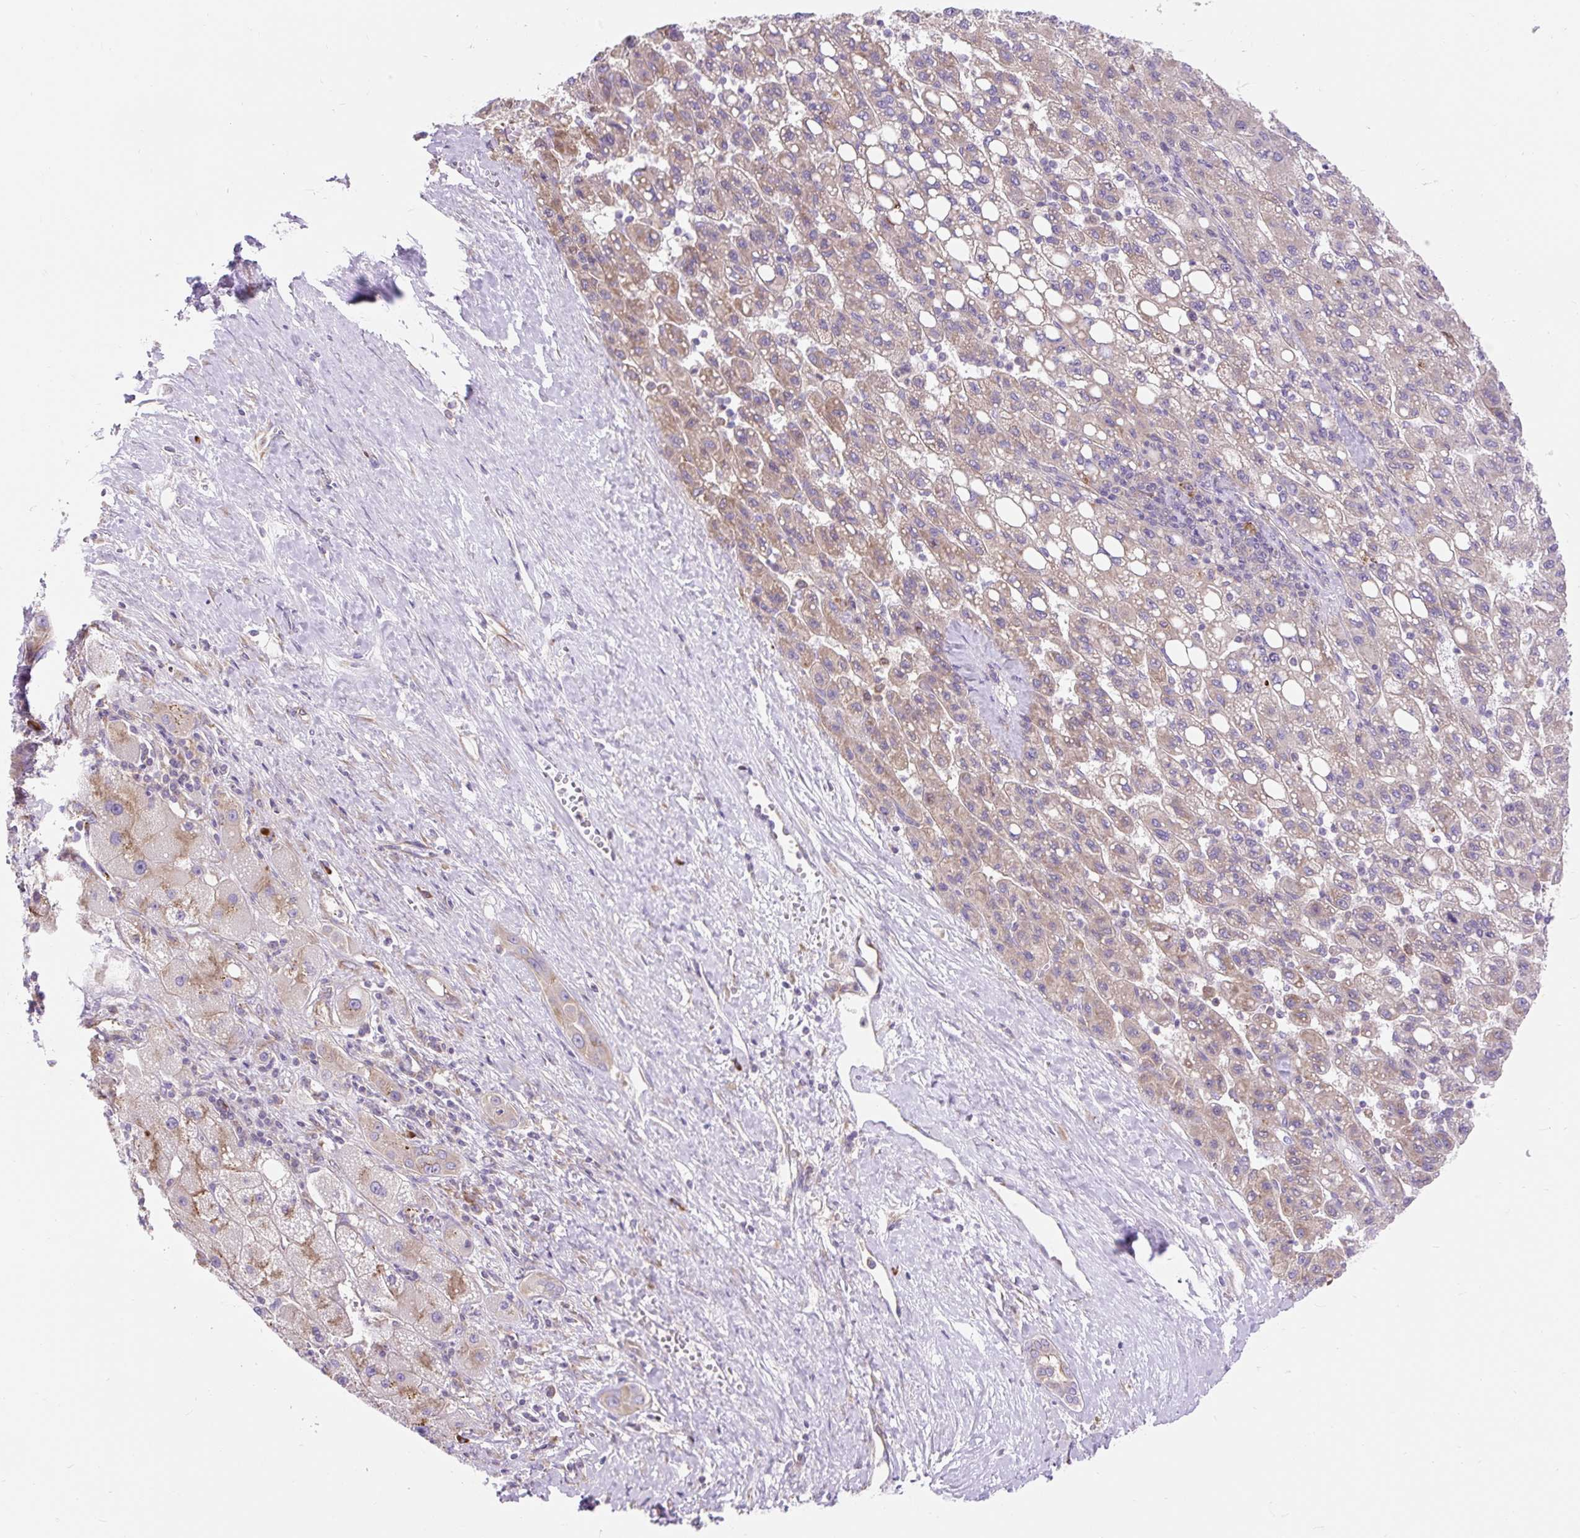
{"staining": {"intensity": "moderate", "quantity": "25%-75%", "location": "cytoplasmic/membranous"}, "tissue": "liver cancer", "cell_type": "Tumor cells", "image_type": "cancer", "snomed": [{"axis": "morphology", "description": "Carcinoma, Hepatocellular, NOS"}, {"axis": "topography", "description": "Liver"}], "caption": "This is a photomicrograph of IHC staining of liver cancer (hepatocellular carcinoma), which shows moderate positivity in the cytoplasmic/membranous of tumor cells.", "gene": "GPR45", "patient": {"sex": "female", "age": 82}}